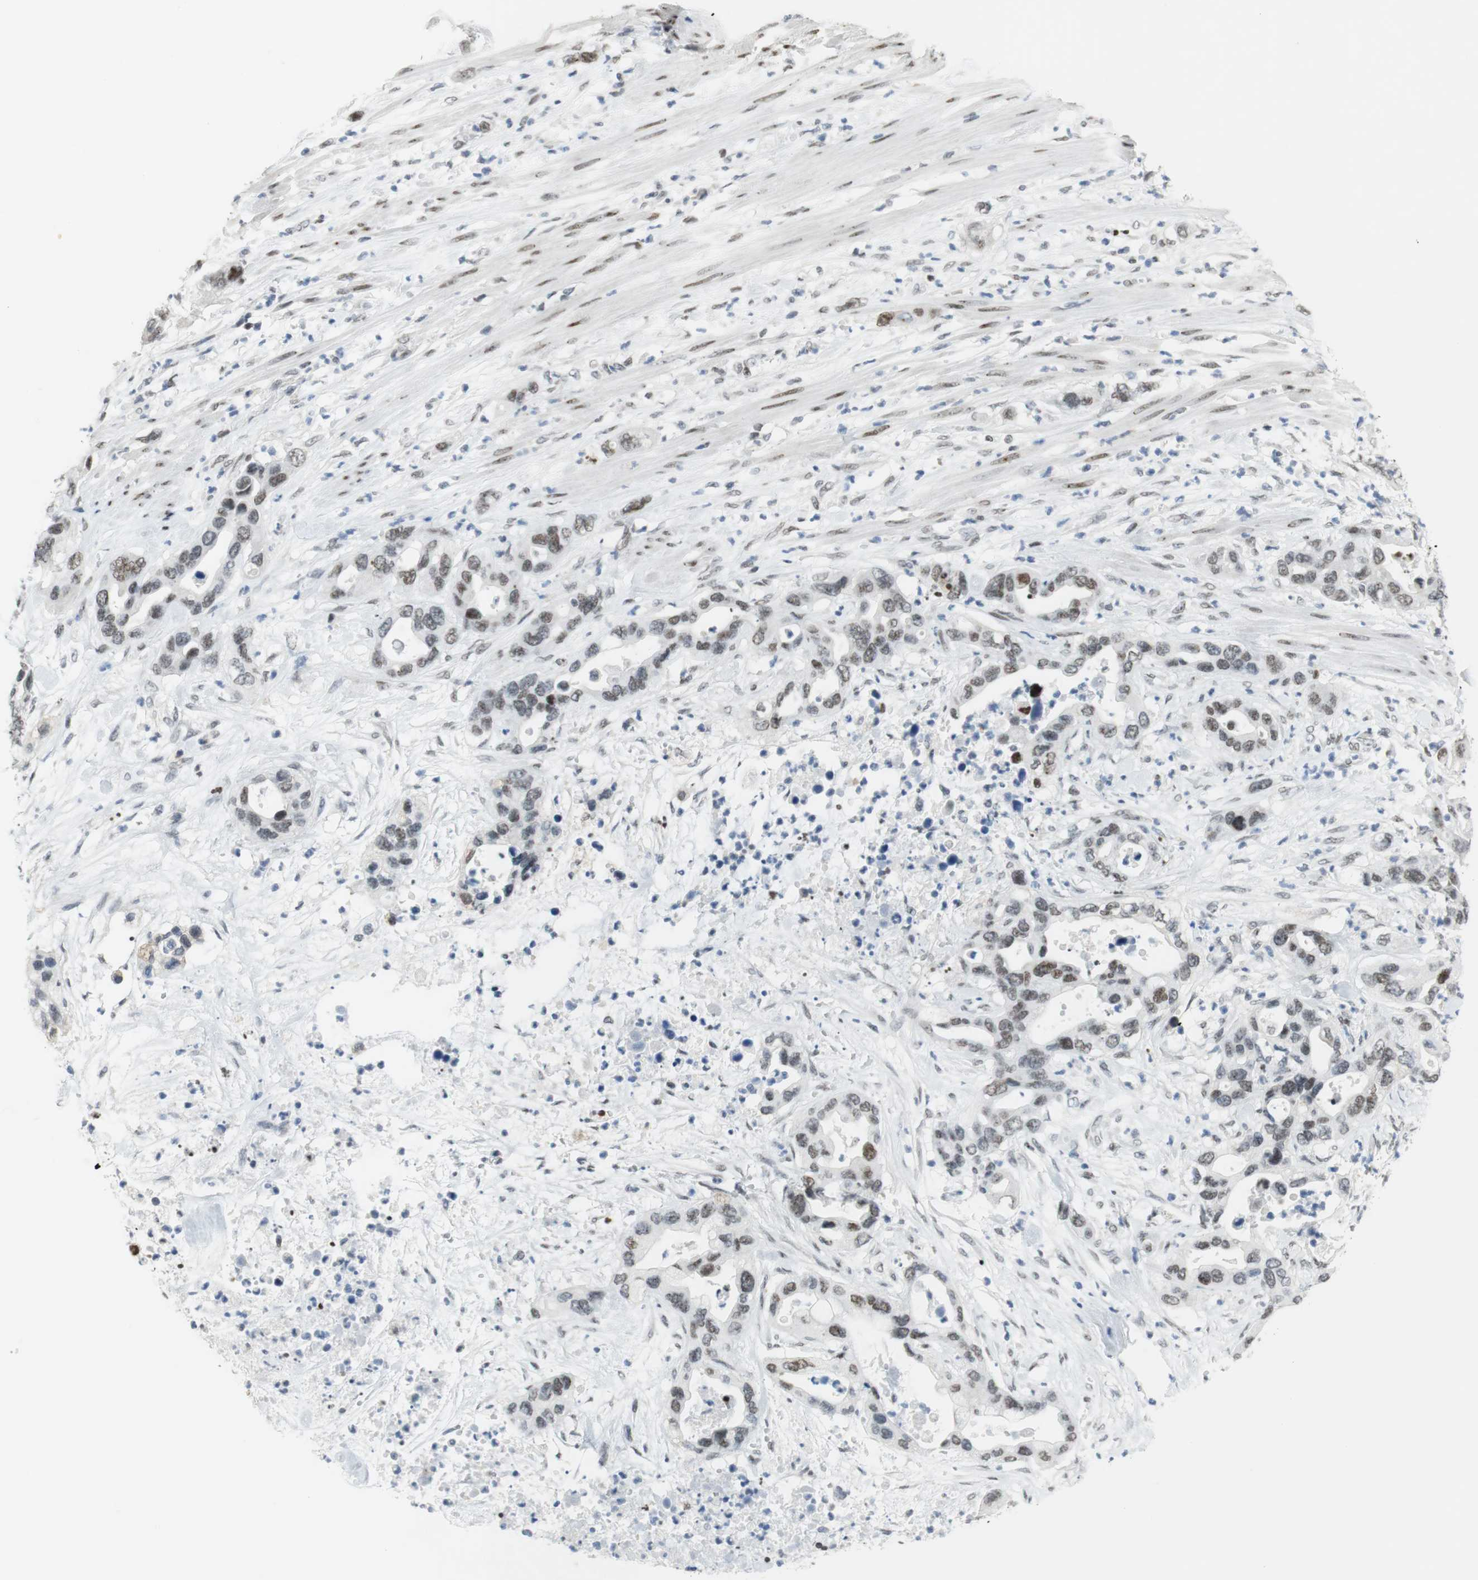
{"staining": {"intensity": "weak", "quantity": ">75%", "location": "nuclear"}, "tissue": "pancreatic cancer", "cell_type": "Tumor cells", "image_type": "cancer", "snomed": [{"axis": "morphology", "description": "Adenocarcinoma, NOS"}, {"axis": "topography", "description": "Pancreas"}], "caption": "Immunohistochemical staining of adenocarcinoma (pancreatic) displays low levels of weak nuclear positivity in approximately >75% of tumor cells.", "gene": "BMI1", "patient": {"sex": "female", "age": 71}}